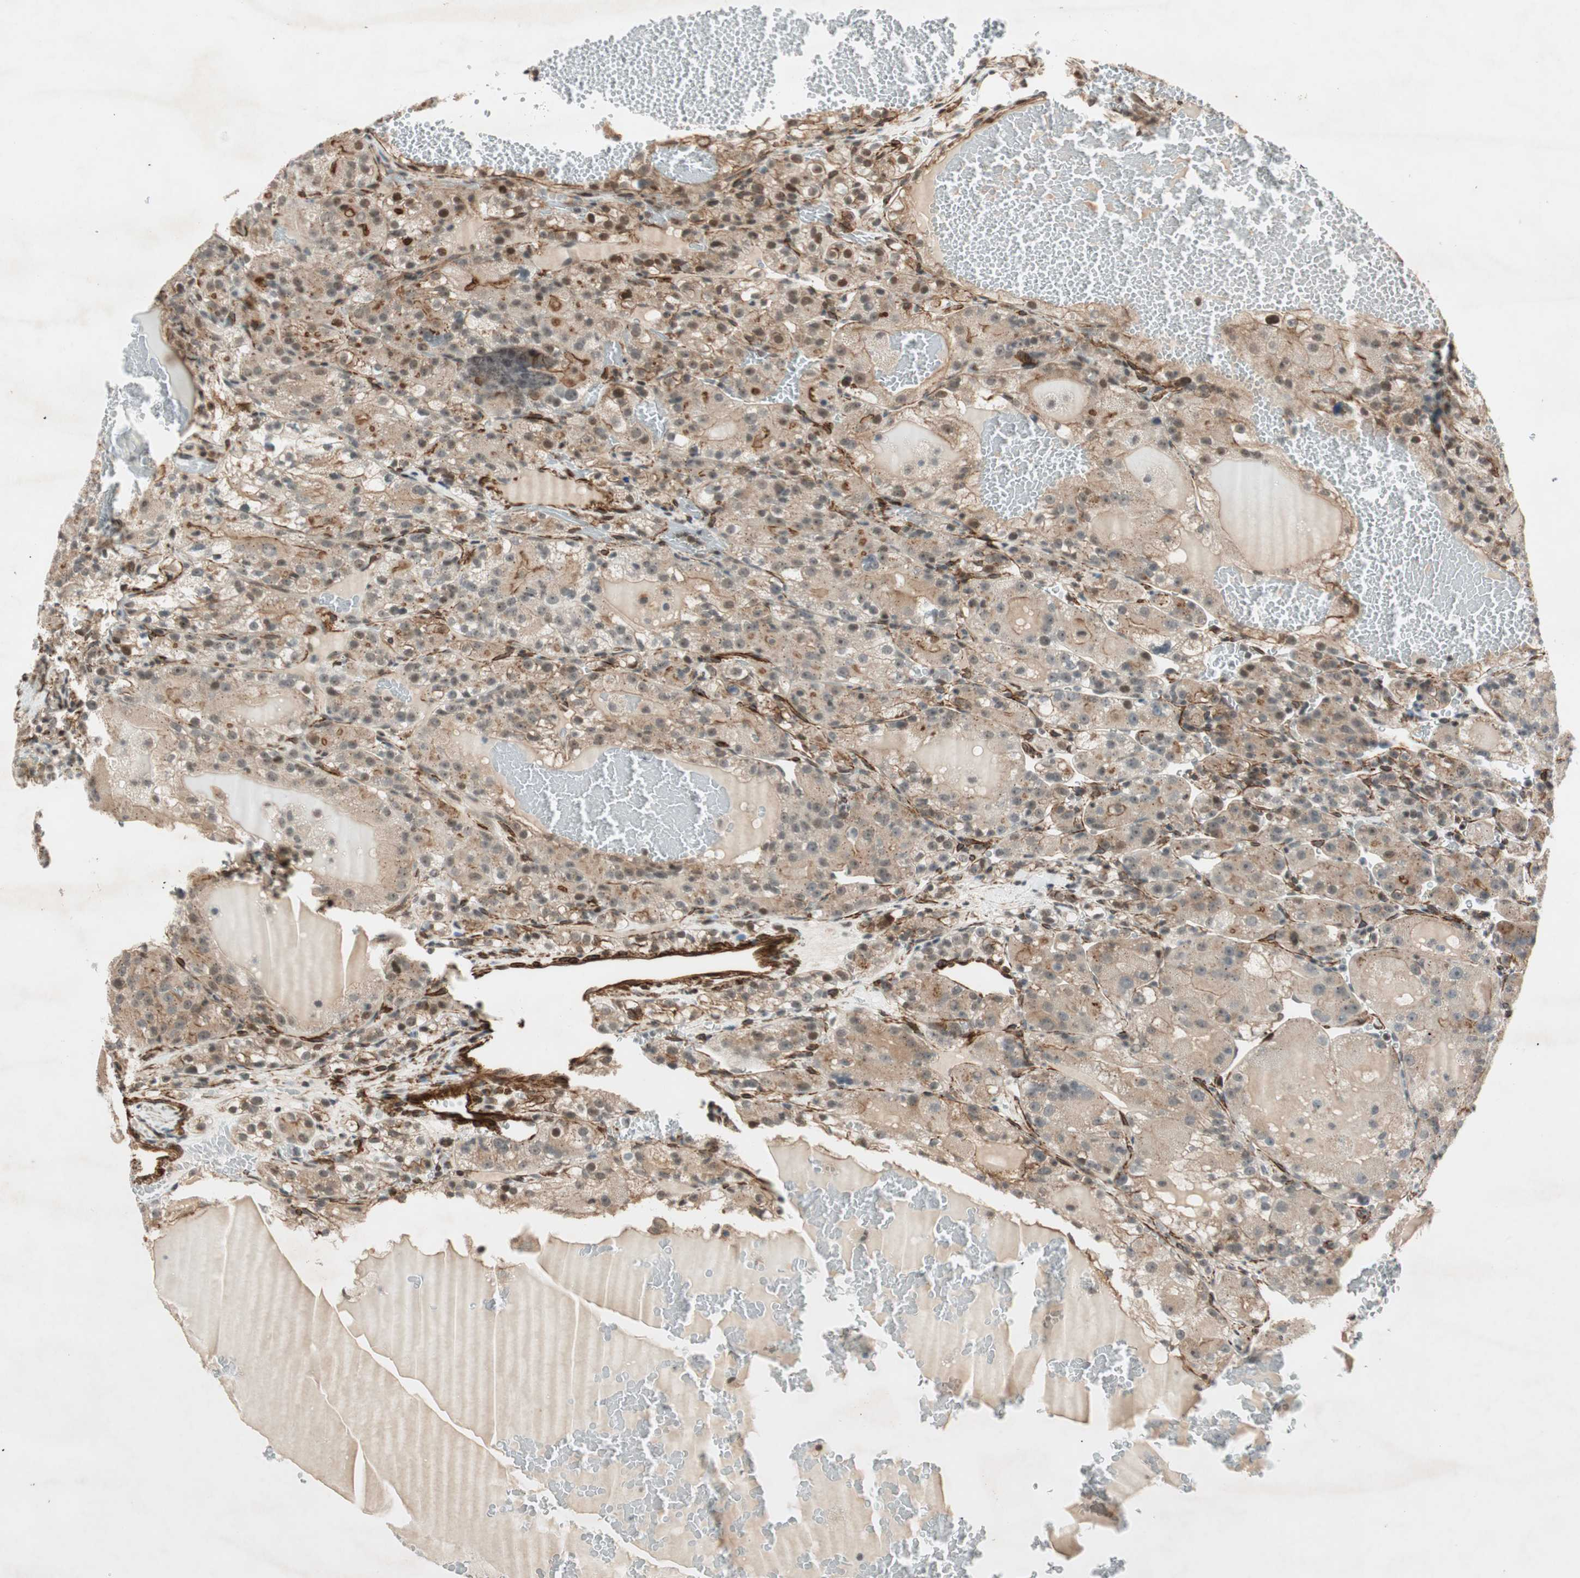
{"staining": {"intensity": "moderate", "quantity": ">75%", "location": "cytoplasmic/membranous,nuclear"}, "tissue": "renal cancer", "cell_type": "Tumor cells", "image_type": "cancer", "snomed": [{"axis": "morphology", "description": "Normal tissue, NOS"}, {"axis": "morphology", "description": "Adenocarcinoma, NOS"}, {"axis": "topography", "description": "Kidney"}], "caption": "Adenocarcinoma (renal) was stained to show a protein in brown. There is medium levels of moderate cytoplasmic/membranous and nuclear expression in about >75% of tumor cells.", "gene": "CDK19", "patient": {"sex": "male", "age": 61}}